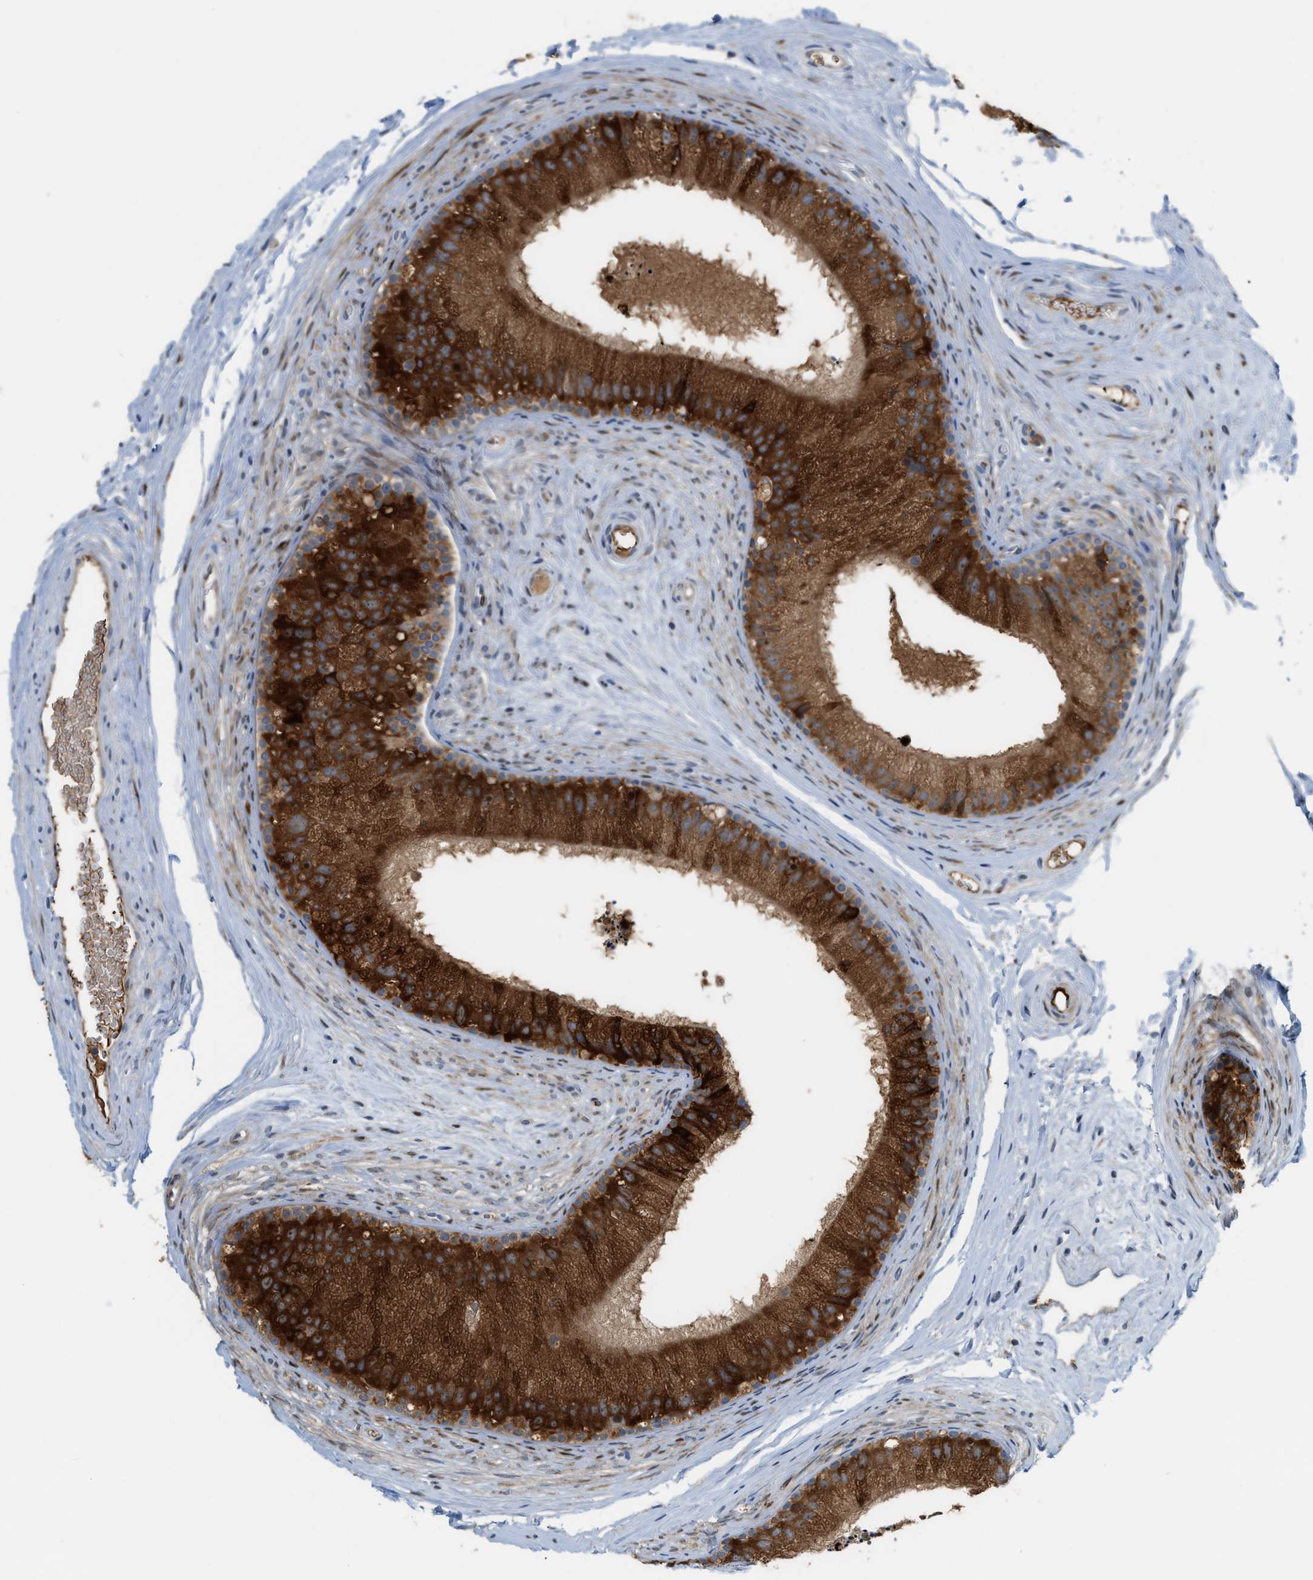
{"staining": {"intensity": "strong", "quantity": ">75%", "location": "cytoplasmic/membranous"}, "tissue": "epididymis", "cell_type": "Glandular cells", "image_type": "normal", "snomed": [{"axis": "morphology", "description": "Normal tissue, NOS"}, {"axis": "topography", "description": "Epididymis"}], "caption": "A high-resolution histopathology image shows IHC staining of normal epididymis, which reveals strong cytoplasmic/membranous positivity in approximately >75% of glandular cells. Using DAB (brown) and hematoxylin (blue) stains, captured at high magnification using brightfield microscopy.", "gene": "DIPK1A", "patient": {"sex": "male", "age": 56}}